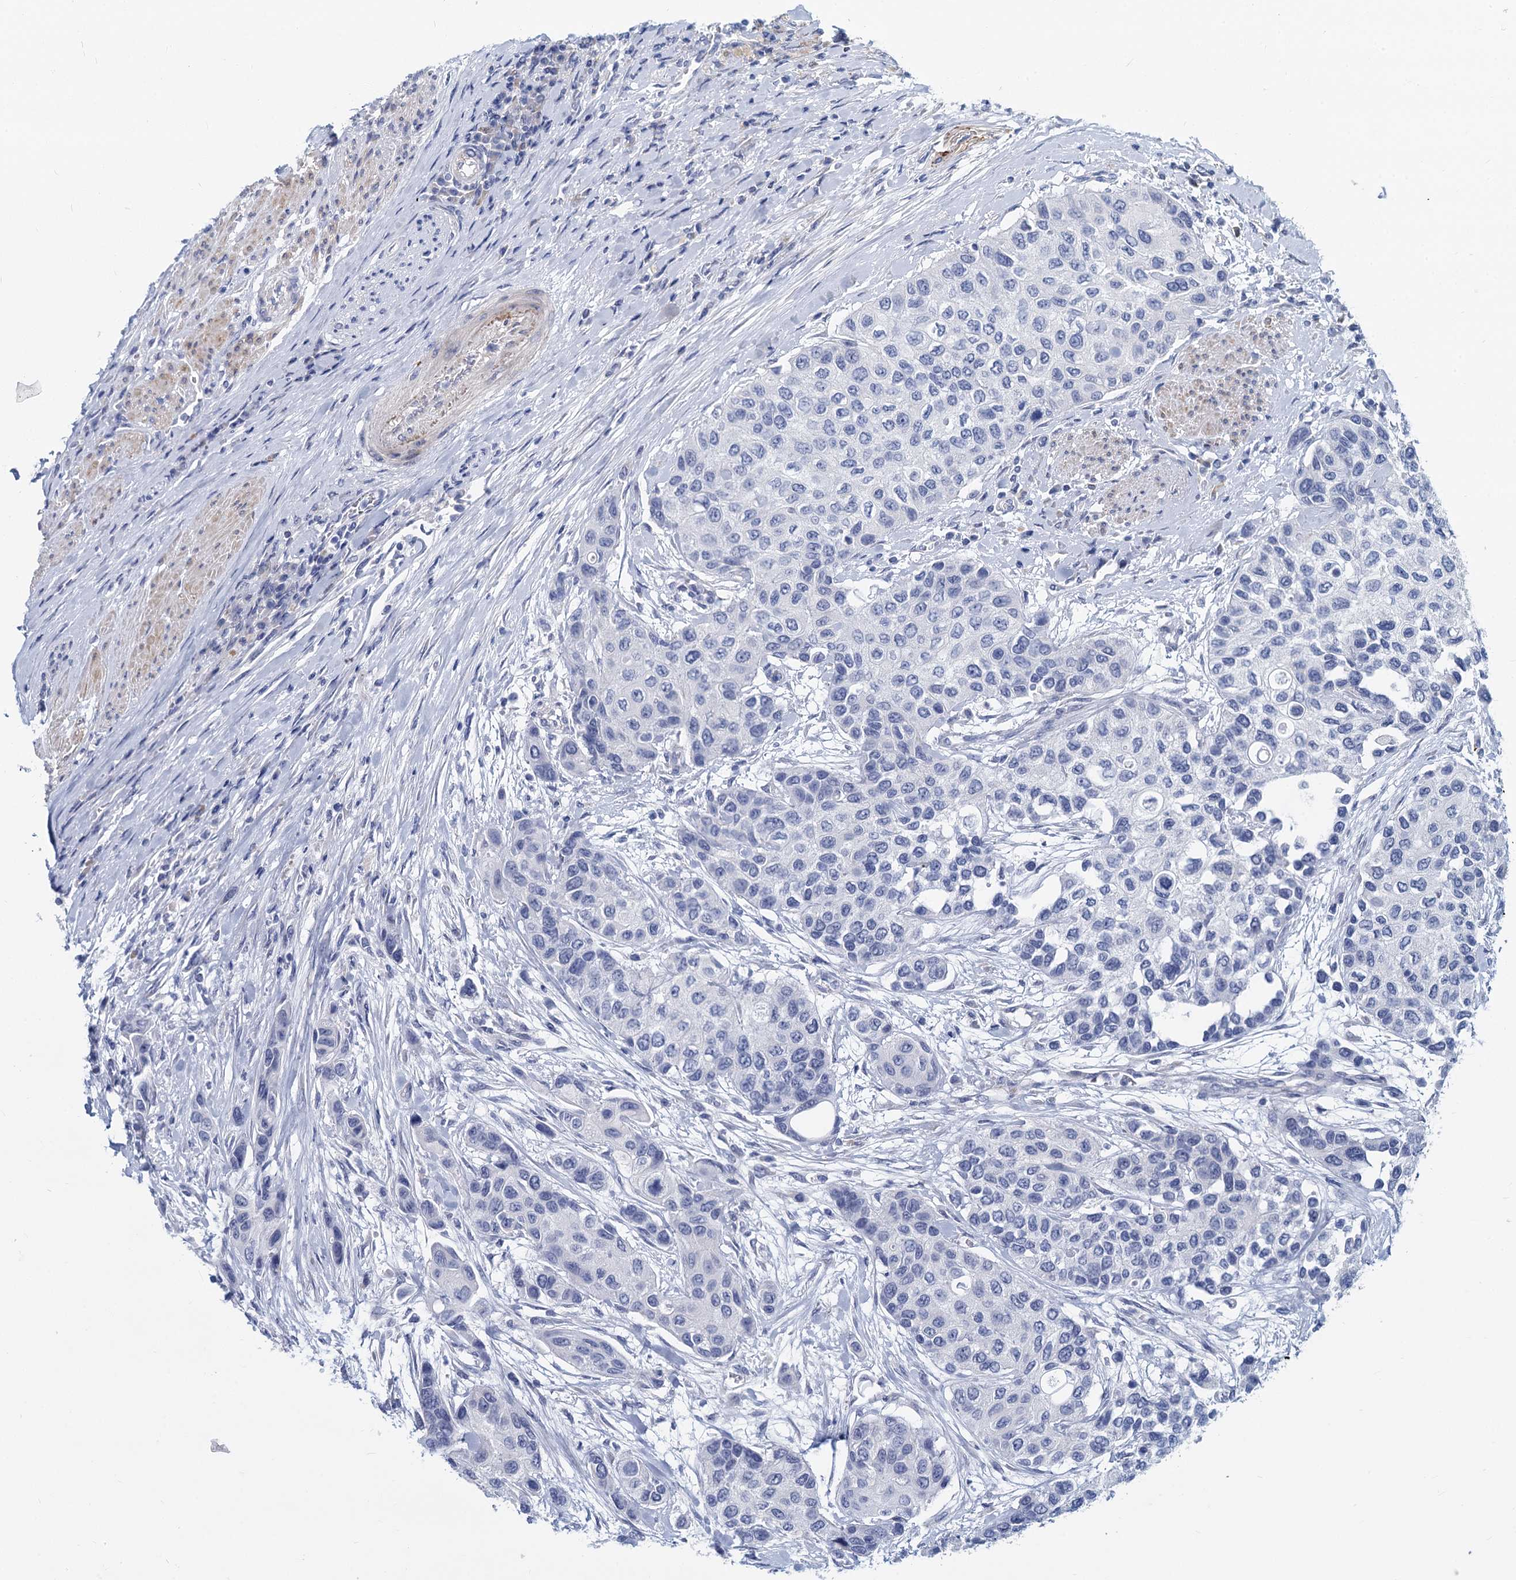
{"staining": {"intensity": "negative", "quantity": "none", "location": "none"}, "tissue": "urothelial cancer", "cell_type": "Tumor cells", "image_type": "cancer", "snomed": [{"axis": "morphology", "description": "Normal tissue, NOS"}, {"axis": "morphology", "description": "Urothelial carcinoma, High grade"}, {"axis": "topography", "description": "Vascular tissue"}, {"axis": "topography", "description": "Urinary bladder"}], "caption": "Tumor cells show no significant protein staining in urothelial cancer.", "gene": "GSTM3", "patient": {"sex": "female", "age": 56}}